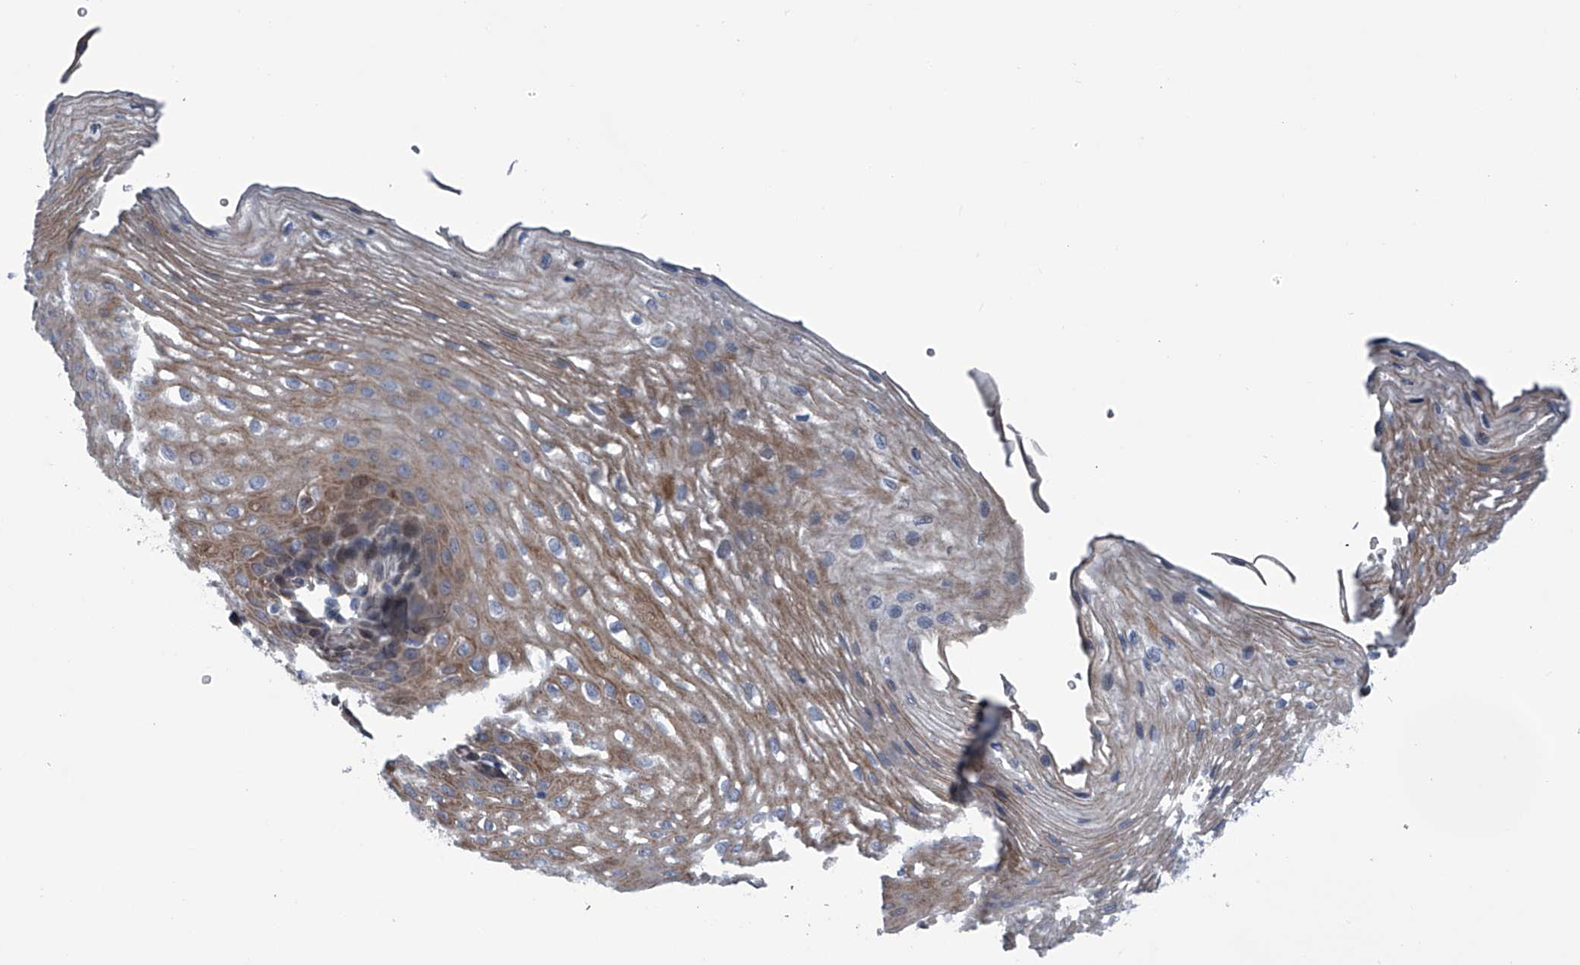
{"staining": {"intensity": "moderate", "quantity": "25%-75%", "location": "cytoplasmic/membranous,nuclear"}, "tissue": "esophagus", "cell_type": "Squamous epithelial cells", "image_type": "normal", "snomed": [{"axis": "morphology", "description": "Normal tissue, NOS"}, {"axis": "topography", "description": "Esophagus"}], "caption": "A histopathology image of human esophagus stained for a protein demonstrates moderate cytoplasmic/membranous,nuclear brown staining in squamous epithelial cells.", "gene": "ABCG1", "patient": {"sex": "female", "age": 66}}